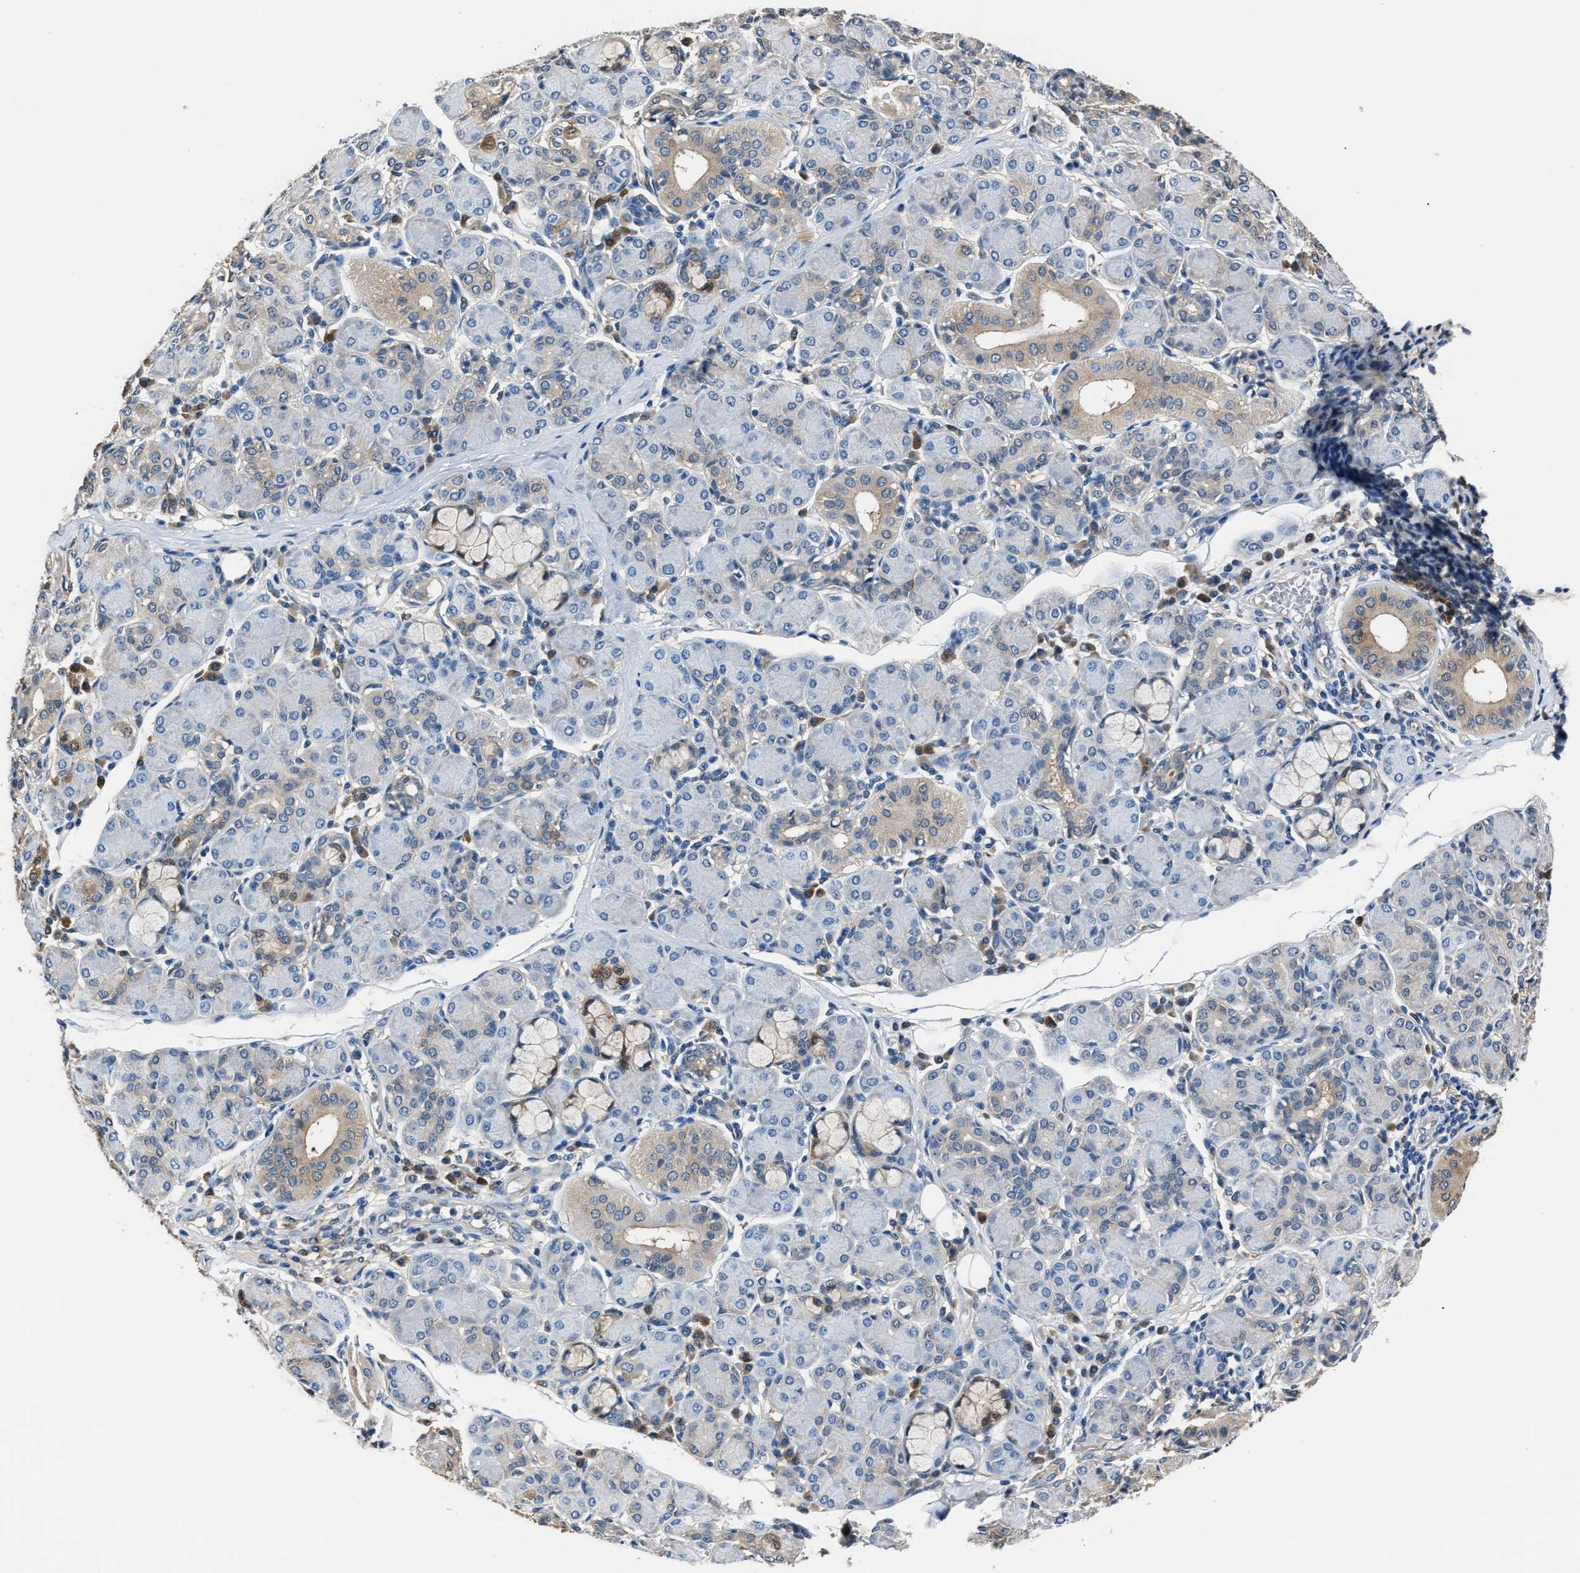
{"staining": {"intensity": "weak", "quantity": "<25%", "location": "cytoplasmic/membranous"}, "tissue": "salivary gland", "cell_type": "Glandular cells", "image_type": "normal", "snomed": [{"axis": "morphology", "description": "Normal tissue, NOS"}, {"axis": "morphology", "description": "Inflammation, NOS"}, {"axis": "topography", "description": "Lymph node"}, {"axis": "topography", "description": "Salivary gland"}], "caption": "IHC of normal salivary gland displays no expression in glandular cells.", "gene": "GSTP1", "patient": {"sex": "male", "age": 3}}